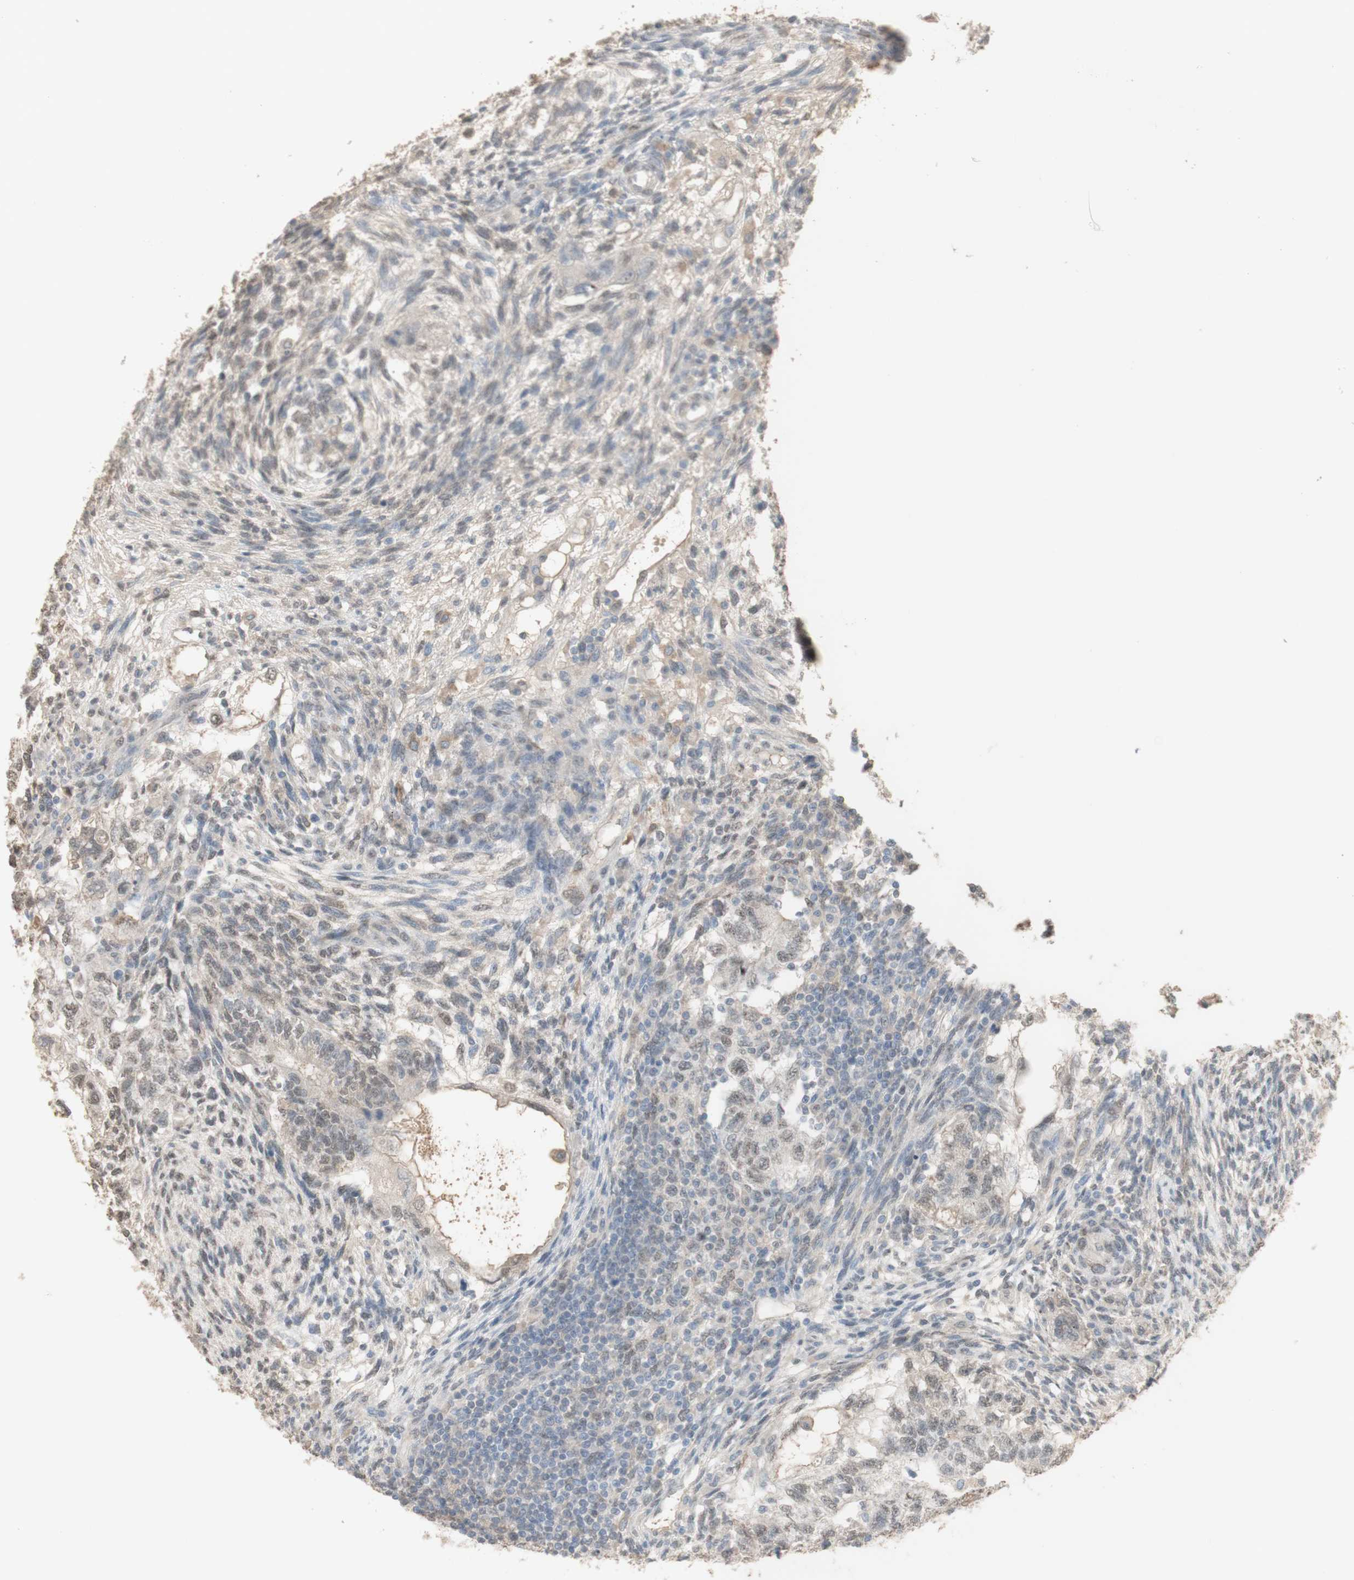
{"staining": {"intensity": "negative", "quantity": "none", "location": "none"}, "tissue": "testis cancer", "cell_type": "Tumor cells", "image_type": "cancer", "snomed": [{"axis": "morphology", "description": "Normal tissue, NOS"}, {"axis": "morphology", "description": "Carcinoma, Embryonal, NOS"}, {"axis": "topography", "description": "Testis"}], "caption": "This is an IHC image of testis embryonal carcinoma. There is no expression in tumor cells.", "gene": "MUC3A", "patient": {"sex": "male", "age": 36}}